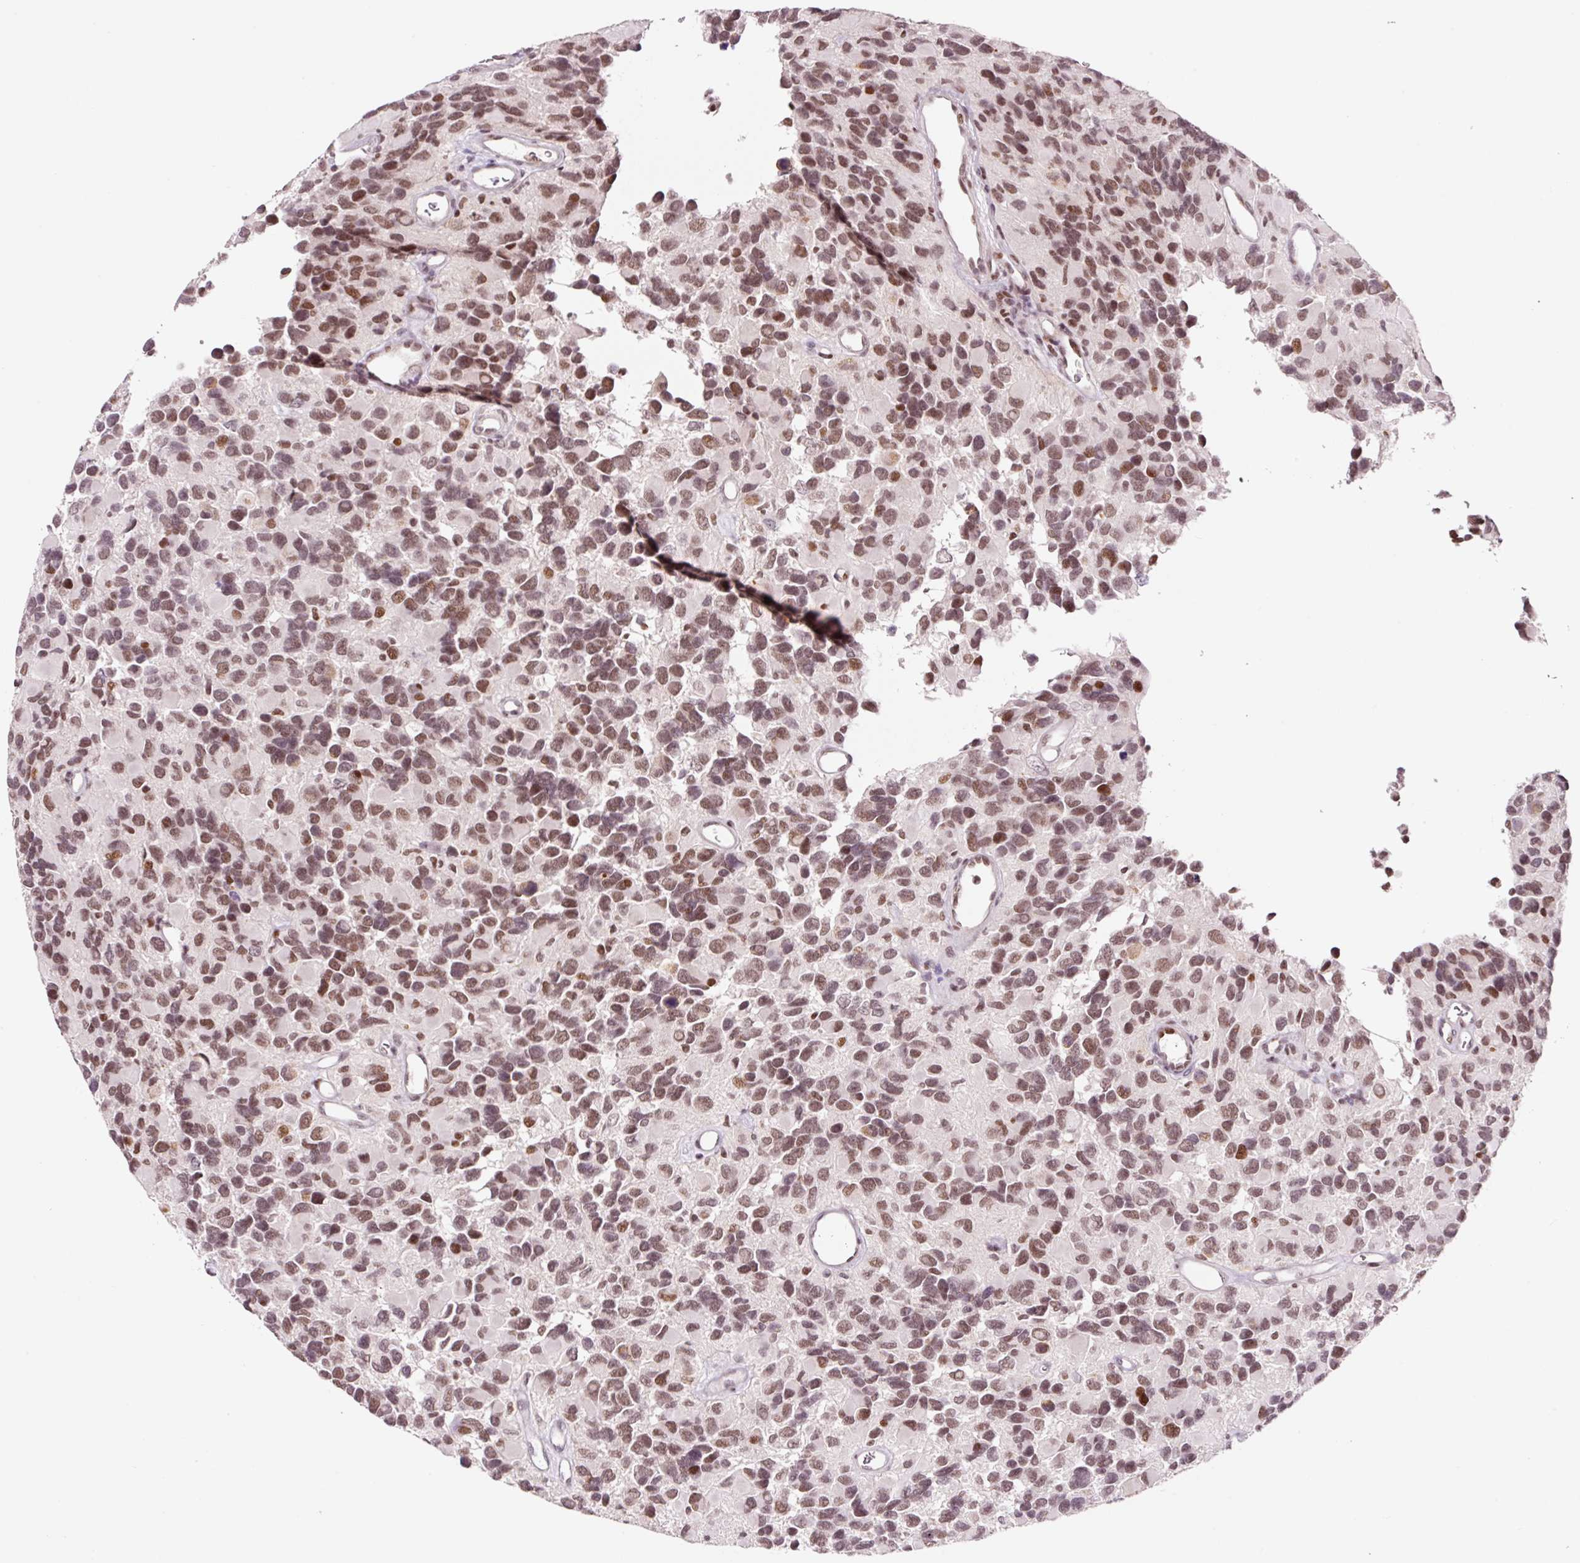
{"staining": {"intensity": "moderate", "quantity": ">75%", "location": "nuclear"}, "tissue": "glioma", "cell_type": "Tumor cells", "image_type": "cancer", "snomed": [{"axis": "morphology", "description": "Glioma, malignant, High grade"}, {"axis": "topography", "description": "Brain"}], "caption": "Glioma stained with IHC shows moderate nuclear positivity in about >75% of tumor cells.", "gene": "CCNL2", "patient": {"sex": "male", "age": 77}}